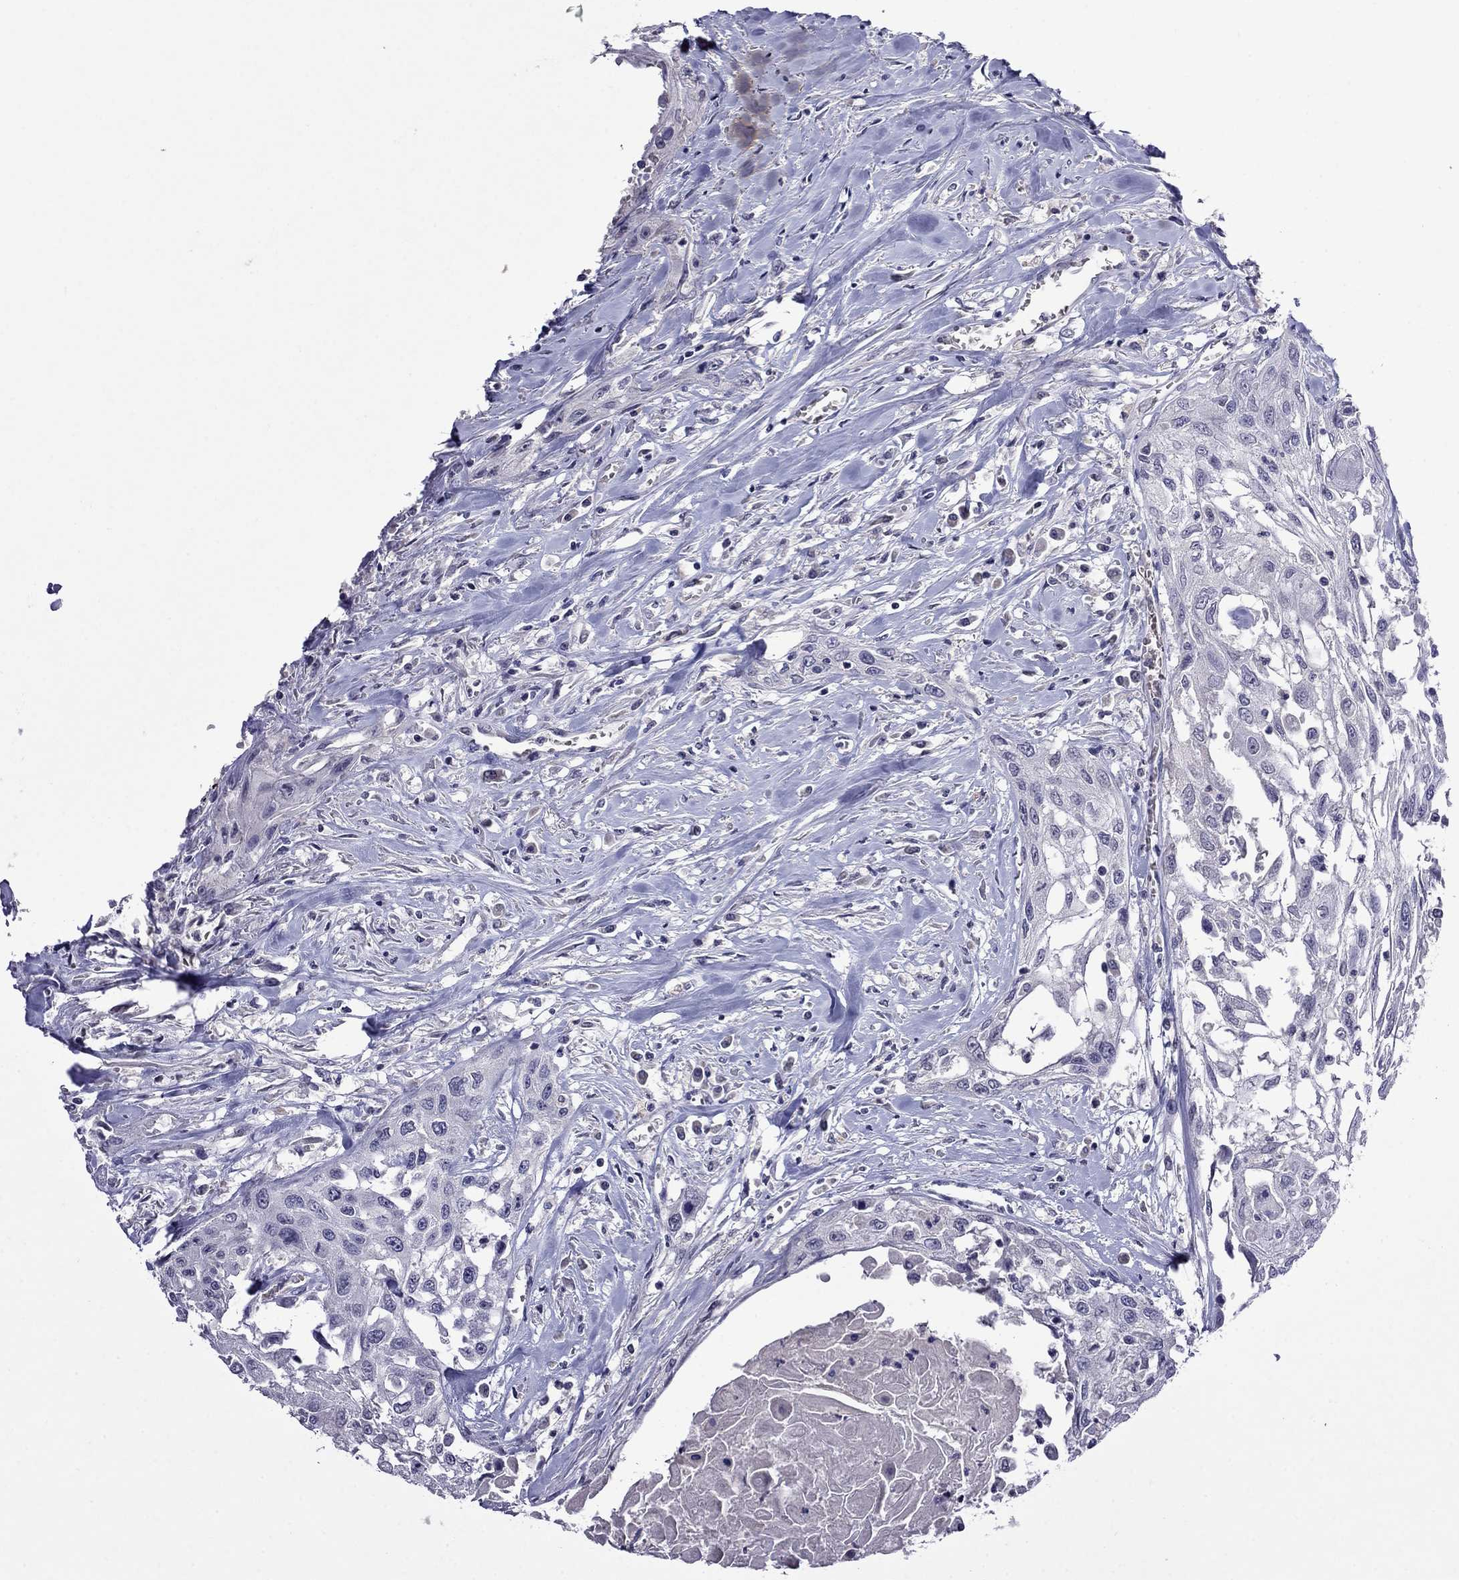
{"staining": {"intensity": "negative", "quantity": "none", "location": "none"}, "tissue": "head and neck cancer", "cell_type": "Tumor cells", "image_type": "cancer", "snomed": [{"axis": "morphology", "description": "Normal tissue, NOS"}, {"axis": "morphology", "description": "Squamous cell carcinoma, NOS"}, {"axis": "topography", "description": "Oral tissue"}, {"axis": "topography", "description": "Peripheral nerve tissue"}, {"axis": "topography", "description": "Head-Neck"}], "caption": "IHC image of human head and neck squamous cell carcinoma stained for a protein (brown), which shows no staining in tumor cells.", "gene": "STAR", "patient": {"sex": "female", "age": 59}}